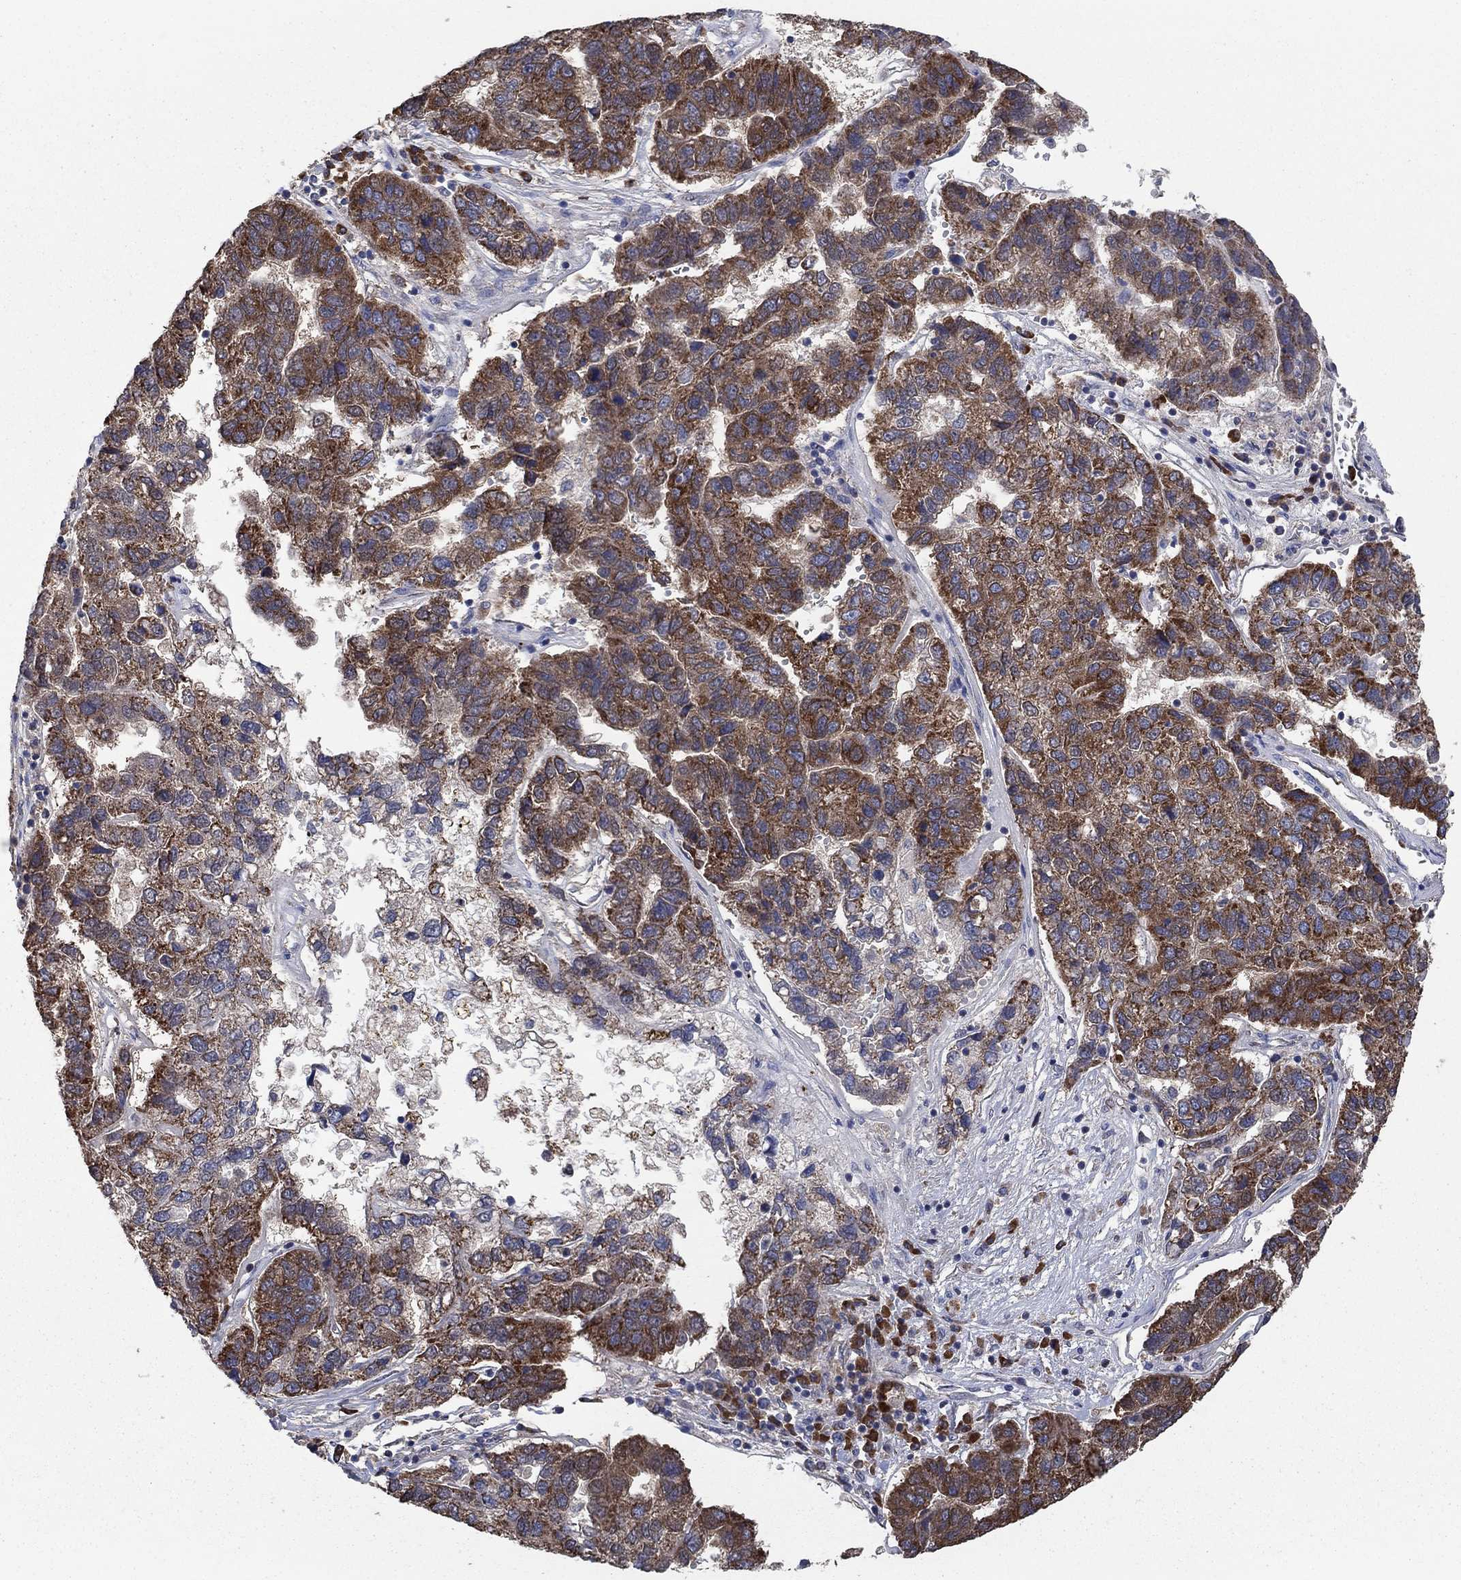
{"staining": {"intensity": "strong", "quantity": ">75%", "location": "cytoplasmic/membranous"}, "tissue": "pancreatic cancer", "cell_type": "Tumor cells", "image_type": "cancer", "snomed": [{"axis": "morphology", "description": "Adenocarcinoma, NOS"}, {"axis": "topography", "description": "Pancreas"}], "caption": "Tumor cells display high levels of strong cytoplasmic/membranous positivity in approximately >75% of cells in human adenocarcinoma (pancreatic).", "gene": "HID1", "patient": {"sex": "female", "age": 61}}